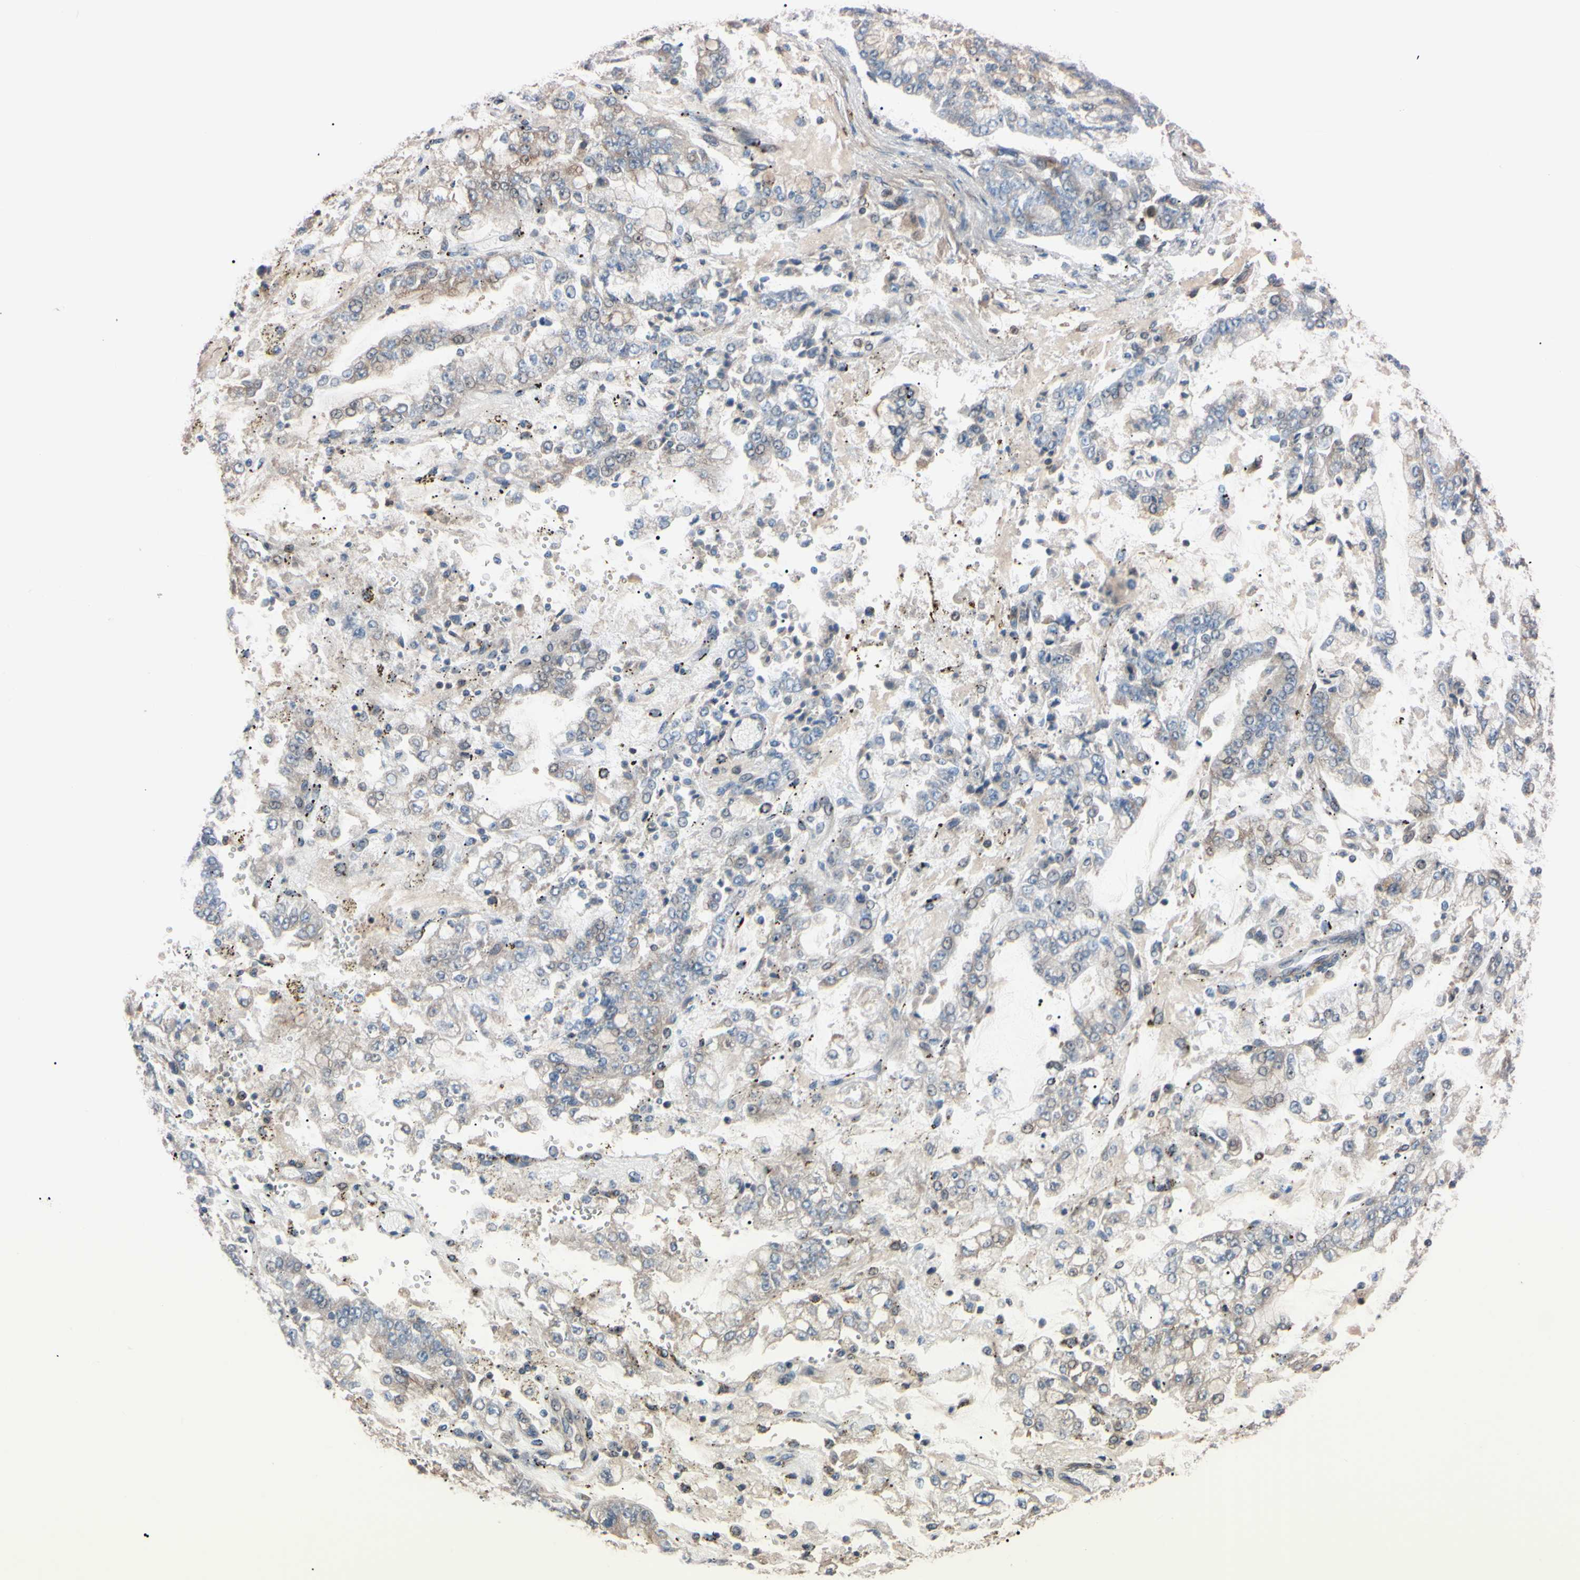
{"staining": {"intensity": "weak", "quantity": ">75%", "location": "cytoplasmic/membranous"}, "tissue": "stomach cancer", "cell_type": "Tumor cells", "image_type": "cancer", "snomed": [{"axis": "morphology", "description": "Adenocarcinoma, NOS"}, {"axis": "topography", "description": "Stomach"}], "caption": "Immunohistochemical staining of adenocarcinoma (stomach) exhibits low levels of weak cytoplasmic/membranous expression in approximately >75% of tumor cells.", "gene": "PRKACA", "patient": {"sex": "male", "age": 76}}